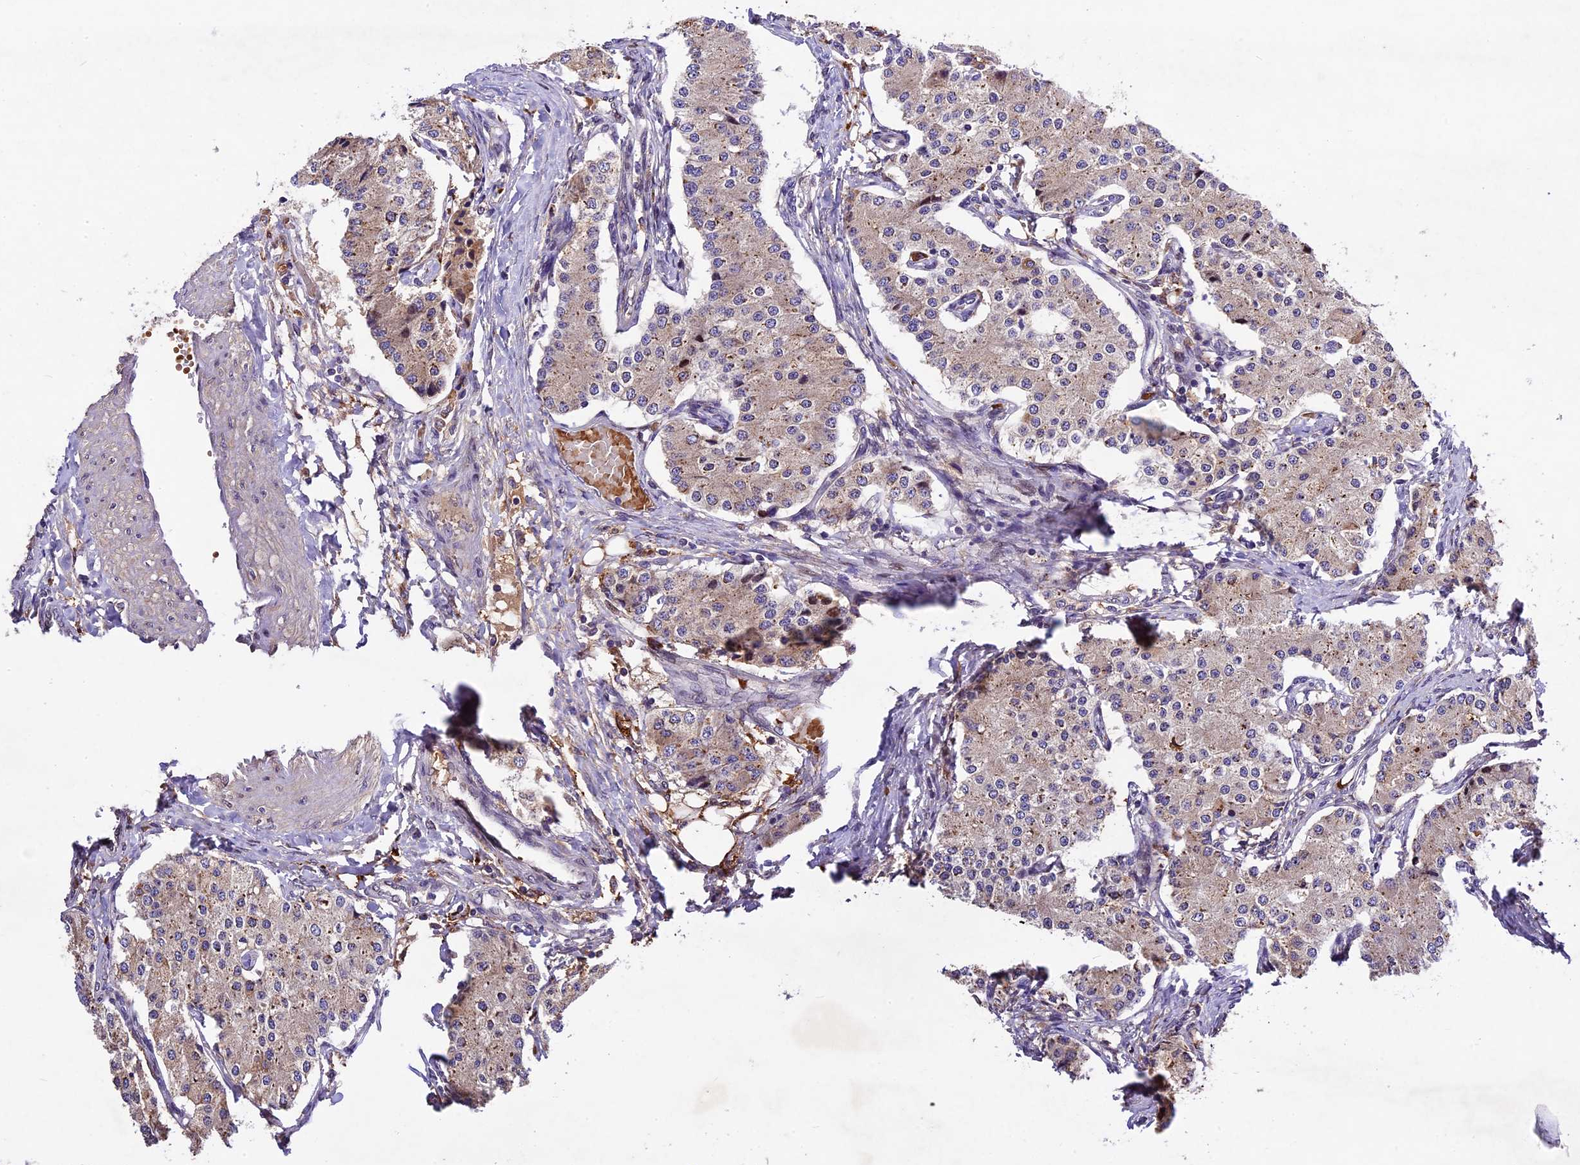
{"staining": {"intensity": "weak", "quantity": "25%-75%", "location": "cytoplasmic/membranous"}, "tissue": "carcinoid", "cell_type": "Tumor cells", "image_type": "cancer", "snomed": [{"axis": "morphology", "description": "Carcinoid, malignant, NOS"}, {"axis": "topography", "description": "Colon"}], "caption": "Carcinoid tissue shows weak cytoplasmic/membranous expression in about 25%-75% of tumor cells, visualized by immunohistochemistry.", "gene": "CILP2", "patient": {"sex": "female", "age": 52}}